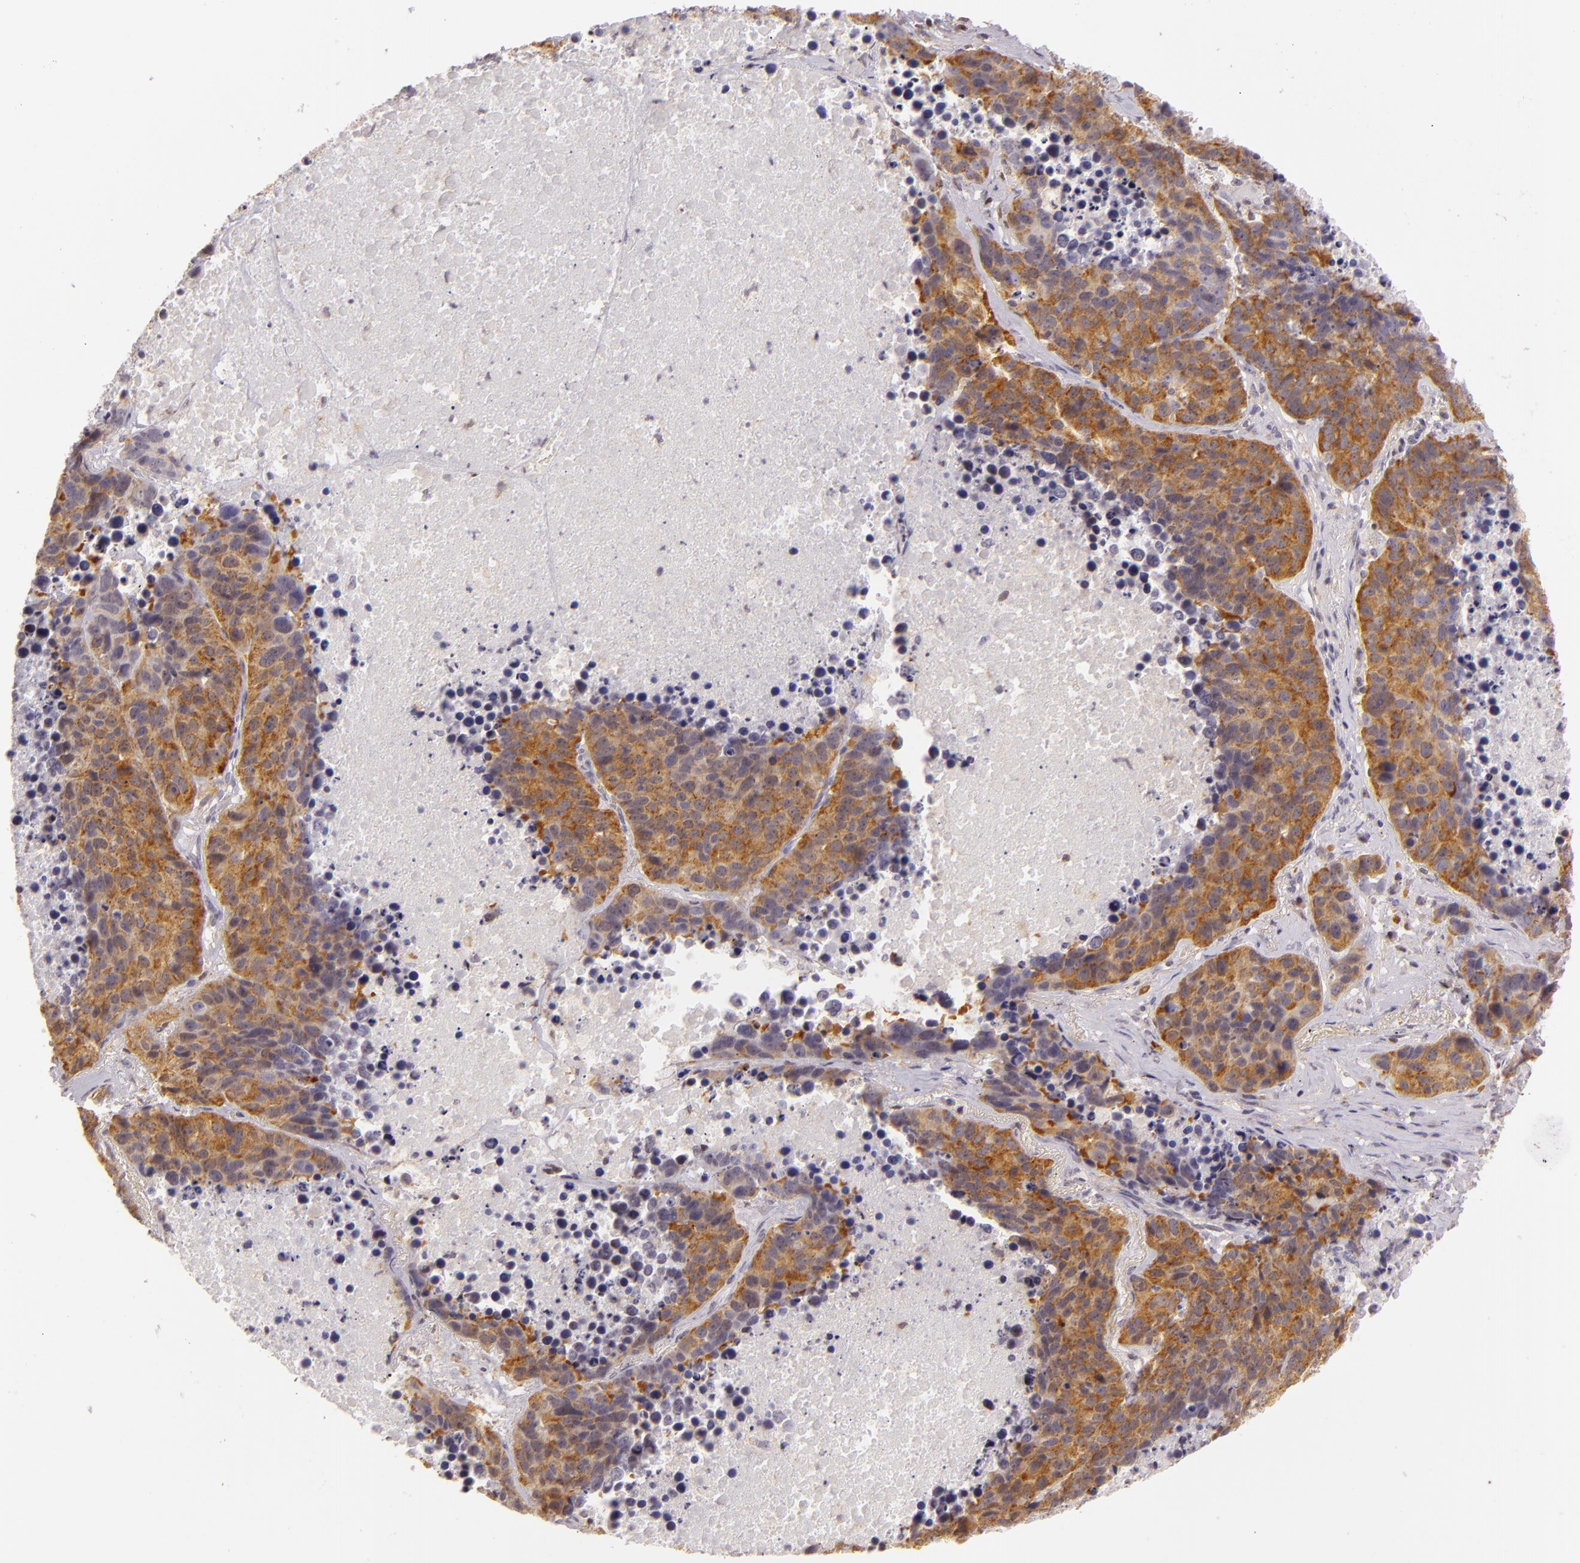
{"staining": {"intensity": "strong", "quantity": ">75%", "location": "cytoplasmic/membranous"}, "tissue": "lung cancer", "cell_type": "Tumor cells", "image_type": "cancer", "snomed": [{"axis": "morphology", "description": "Carcinoid, malignant, NOS"}, {"axis": "topography", "description": "Lung"}], "caption": "Immunohistochemistry of malignant carcinoid (lung) shows high levels of strong cytoplasmic/membranous positivity in approximately >75% of tumor cells.", "gene": "IMPDH1", "patient": {"sex": "male", "age": 60}}